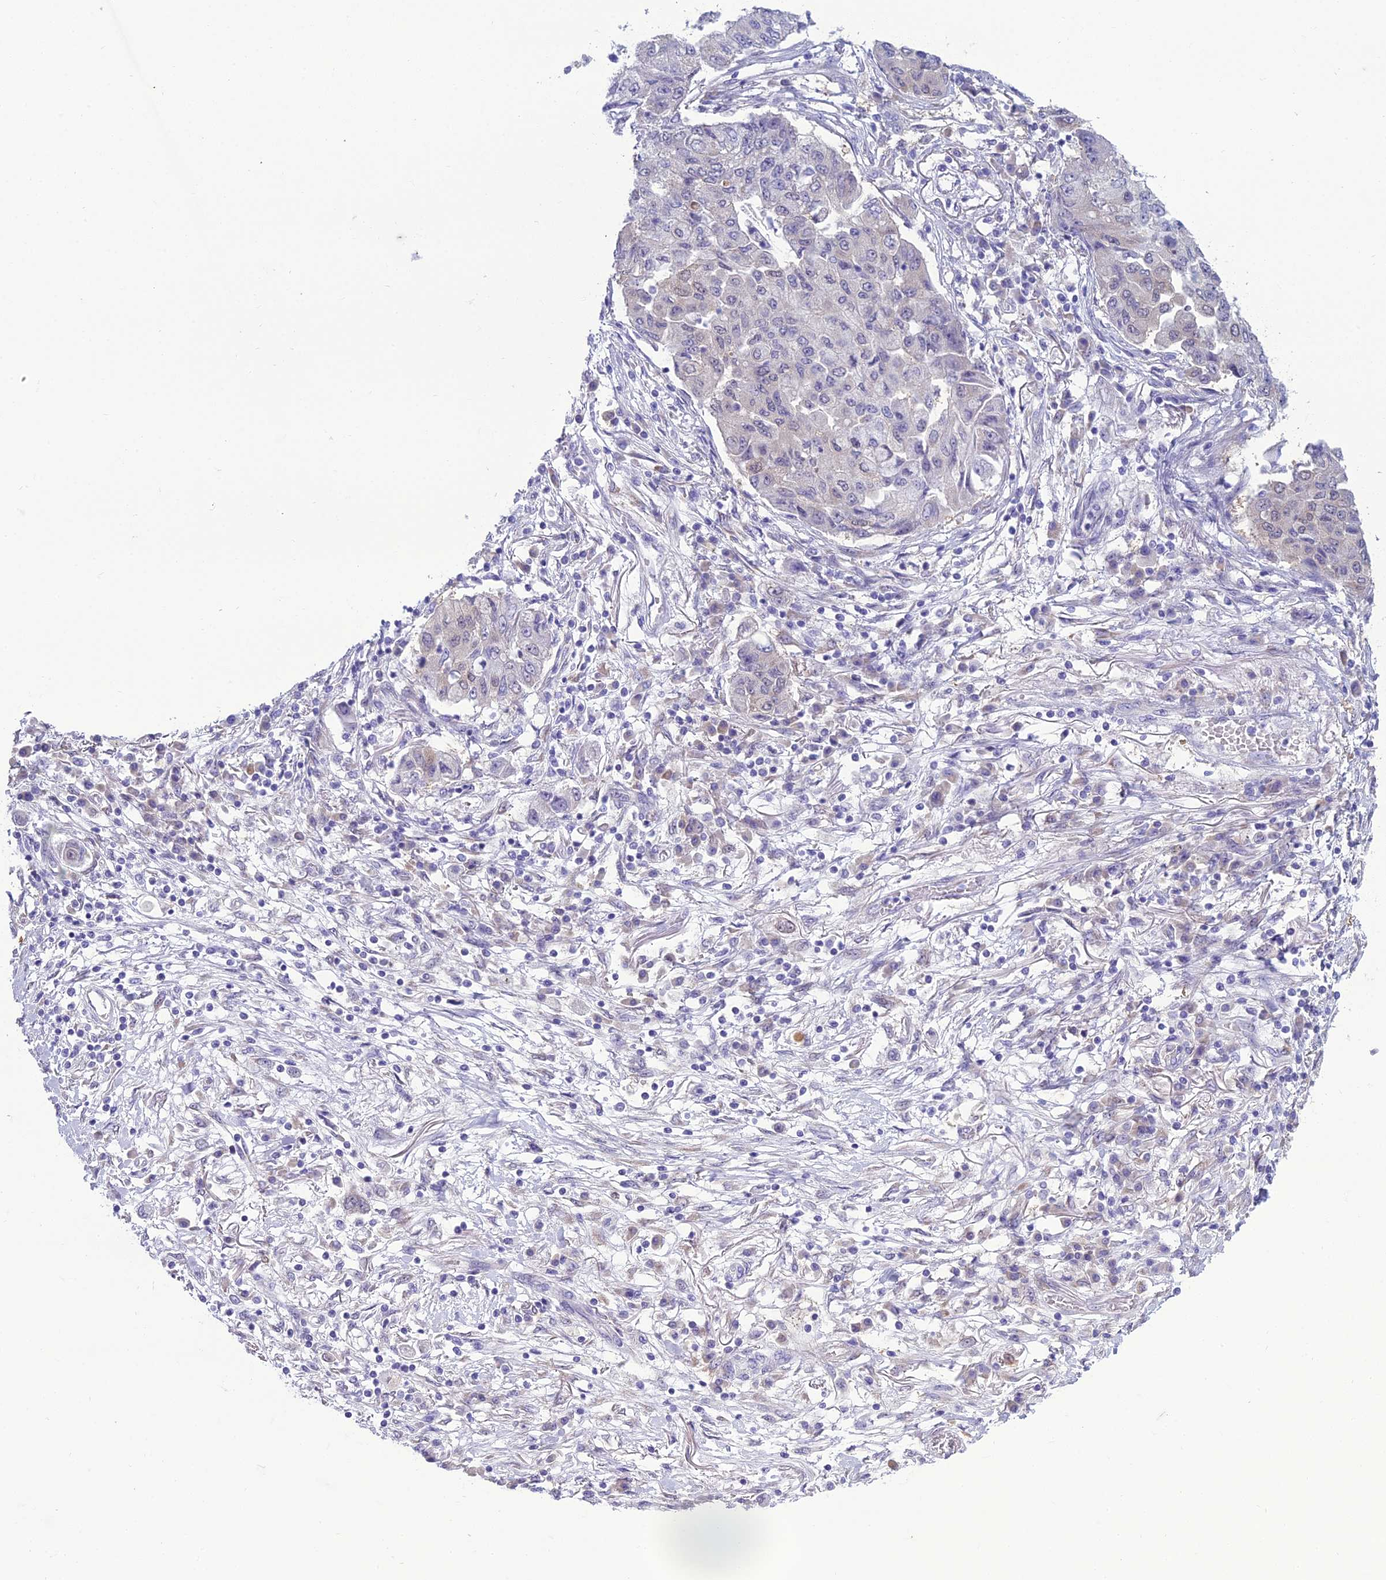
{"staining": {"intensity": "negative", "quantity": "none", "location": "none"}, "tissue": "lung cancer", "cell_type": "Tumor cells", "image_type": "cancer", "snomed": [{"axis": "morphology", "description": "Squamous cell carcinoma, NOS"}, {"axis": "topography", "description": "Lung"}], "caption": "High power microscopy image of an immunohistochemistry image of lung cancer (squamous cell carcinoma), revealing no significant positivity in tumor cells.", "gene": "GNPNAT1", "patient": {"sex": "male", "age": 74}}